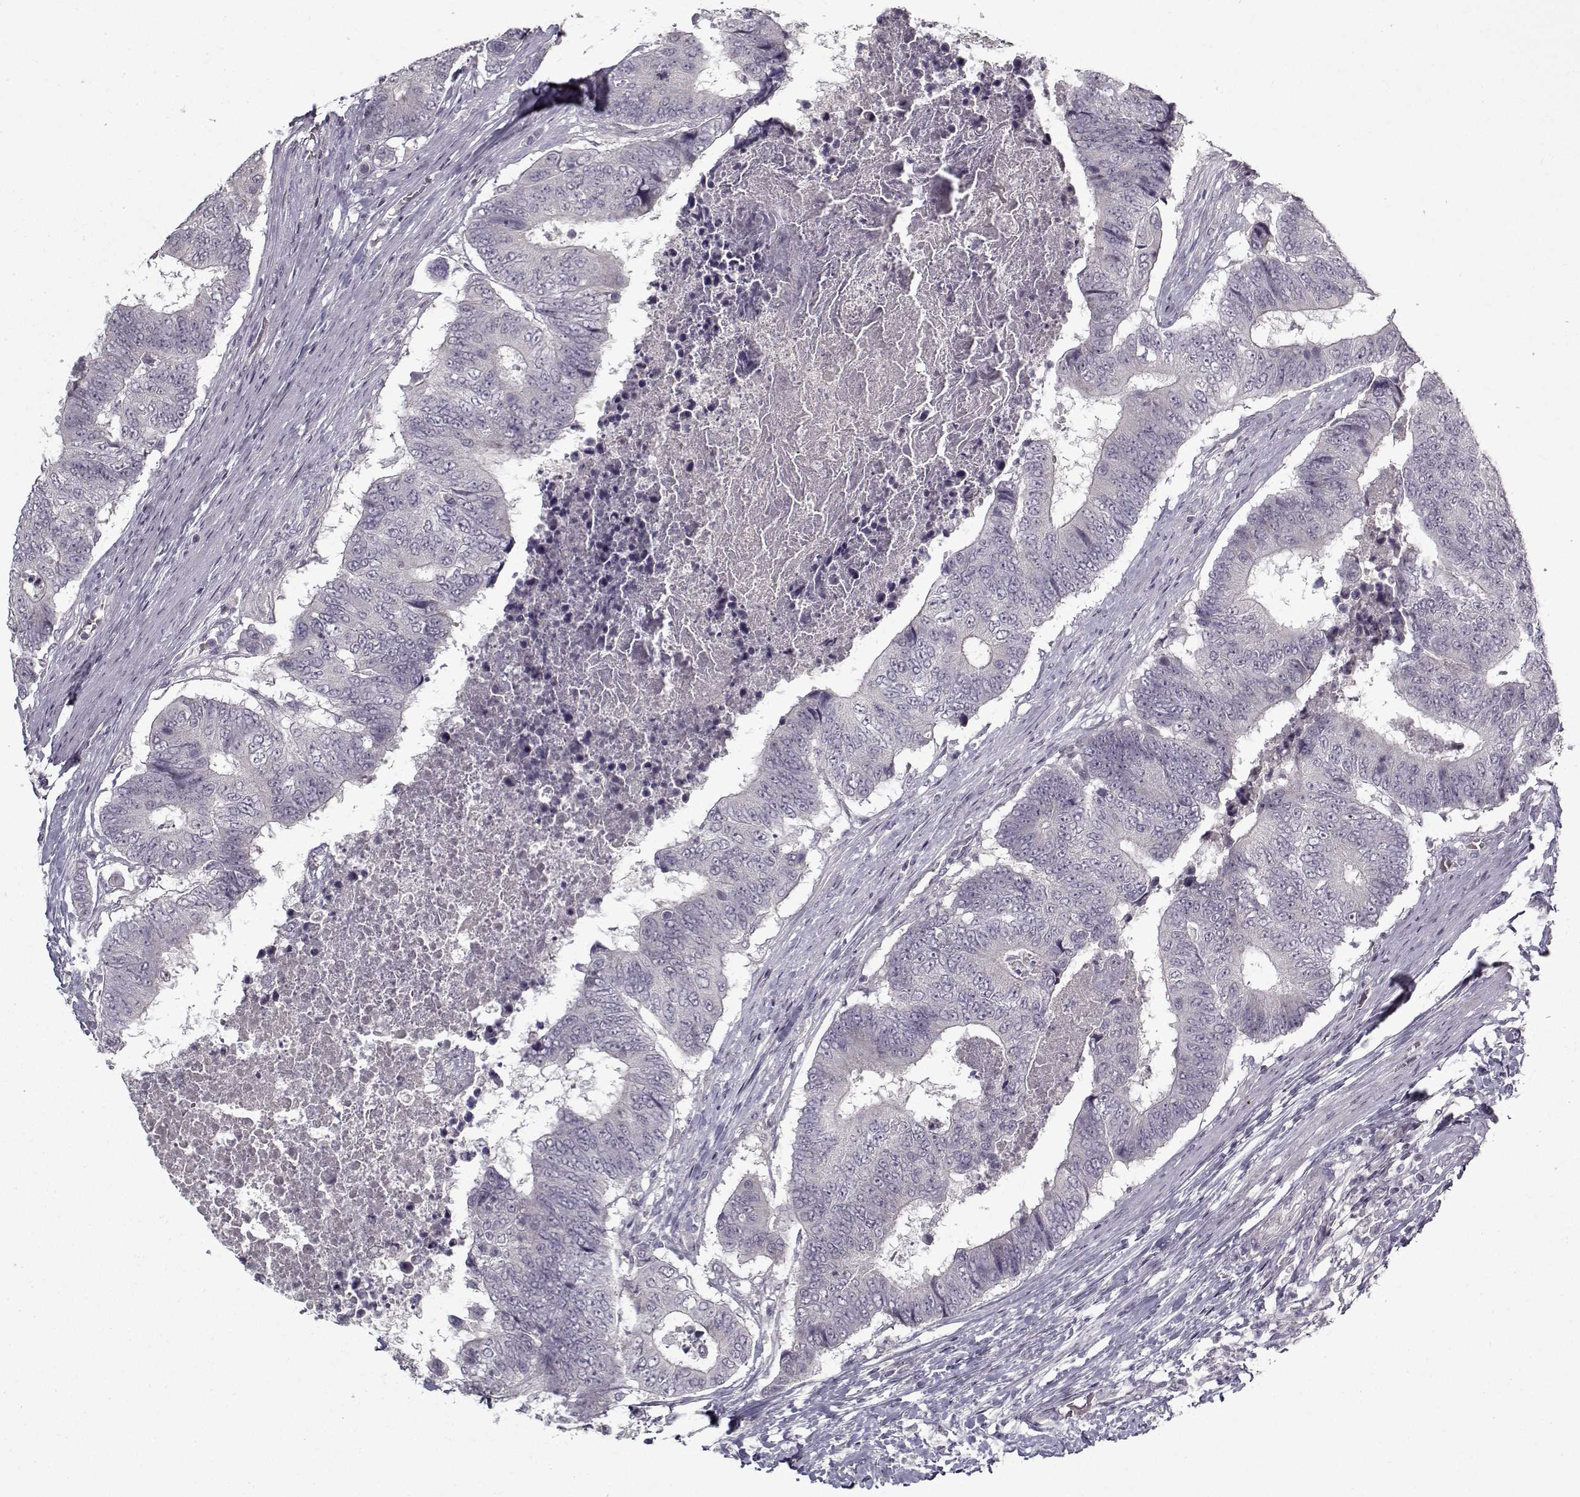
{"staining": {"intensity": "negative", "quantity": "none", "location": "none"}, "tissue": "colorectal cancer", "cell_type": "Tumor cells", "image_type": "cancer", "snomed": [{"axis": "morphology", "description": "Adenocarcinoma, NOS"}, {"axis": "topography", "description": "Colon"}], "caption": "Micrograph shows no protein positivity in tumor cells of colorectal cancer (adenocarcinoma) tissue.", "gene": "LAMA2", "patient": {"sex": "female", "age": 48}}